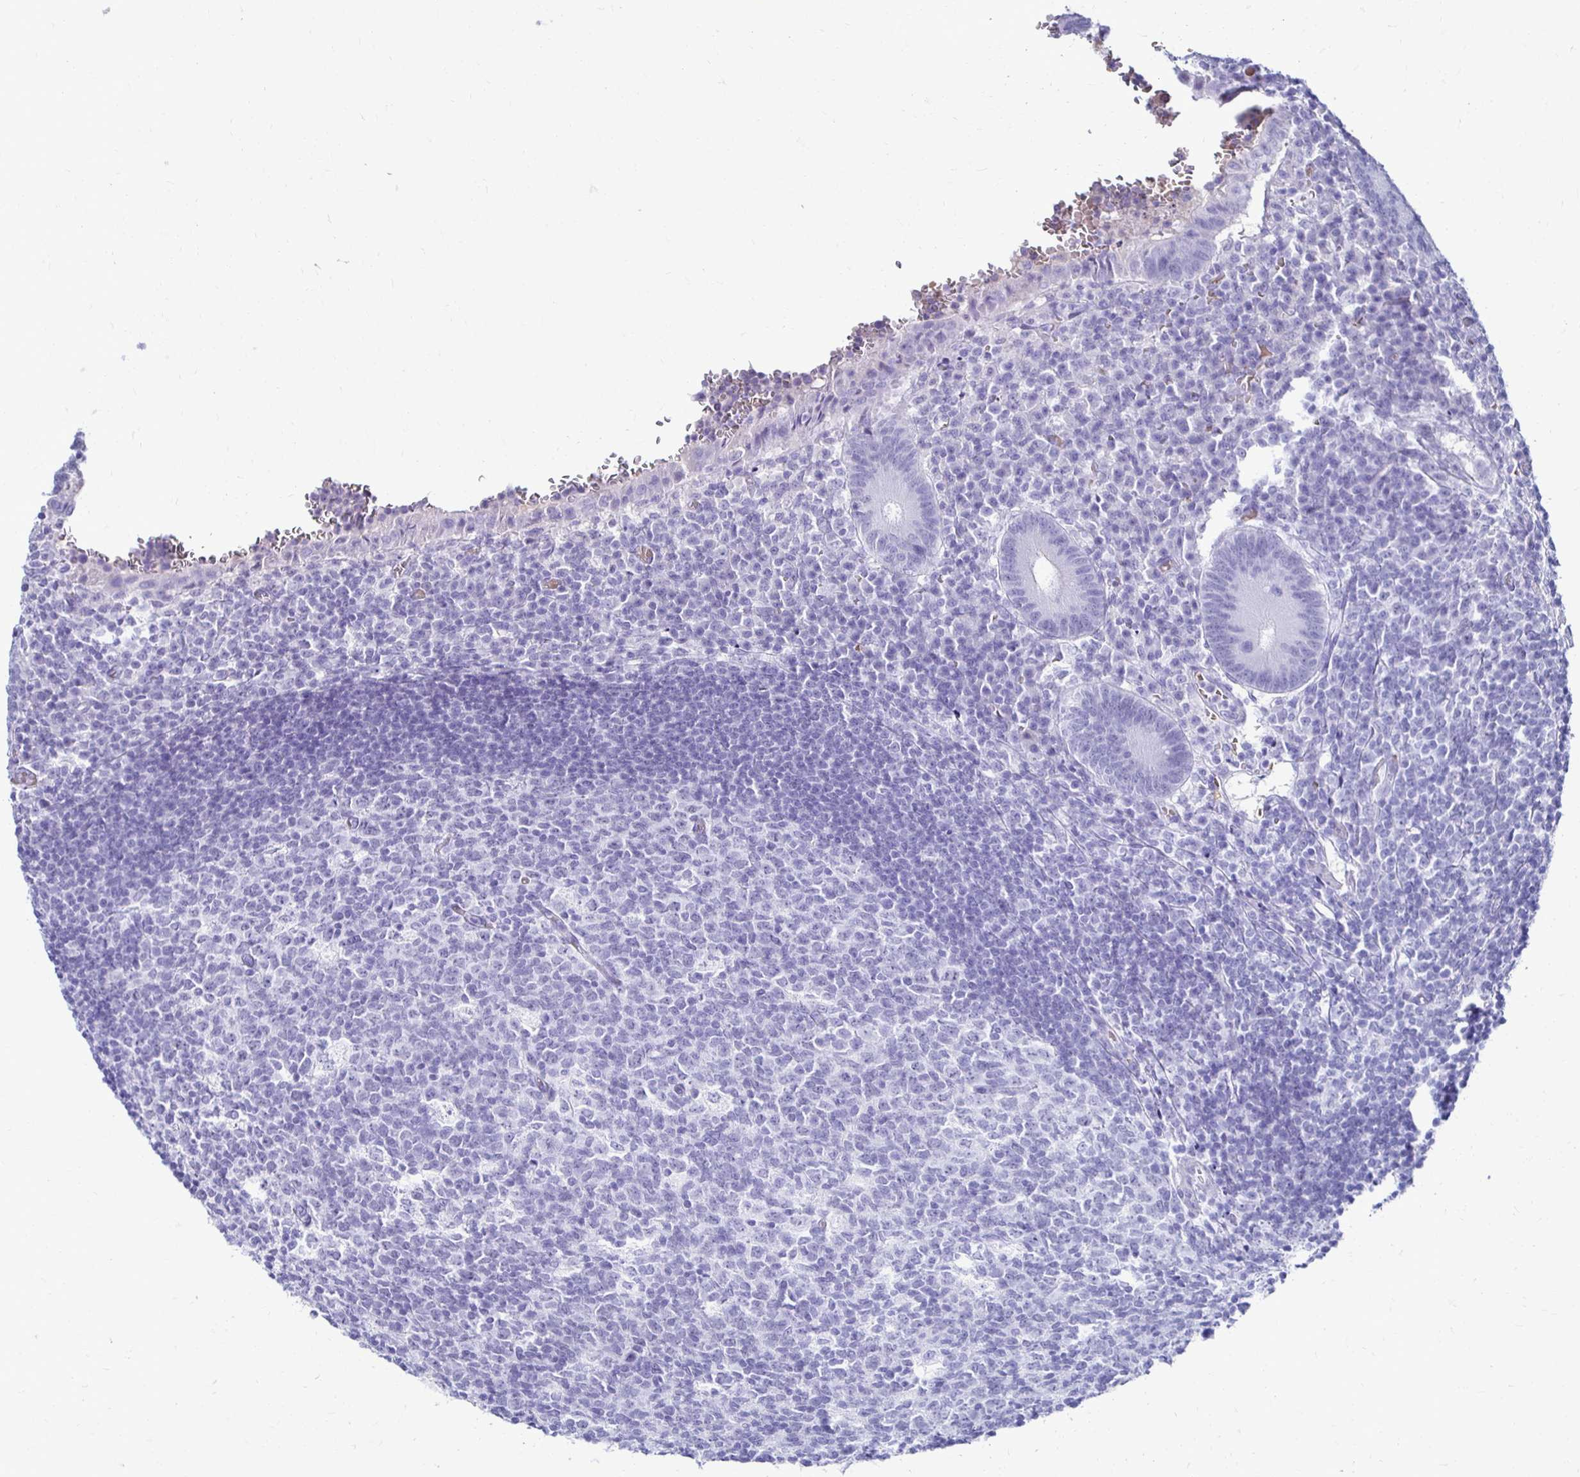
{"staining": {"intensity": "negative", "quantity": "none", "location": "none"}, "tissue": "appendix", "cell_type": "Glandular cells", "image_type": "normal", "snomed": [{"axis": "morphology", "description": "Normal tissue, NOS"}, {"axis": "topography", "description": "Appendix"}], "caption": "A high-resolution micrograph shows immunohistochemistry (IHC) staining of unremarkable appendix, which displays no significant staining in glandular cells.", "gene": "RHBDL3", "patient": {"sex": "male", "age": 18}}